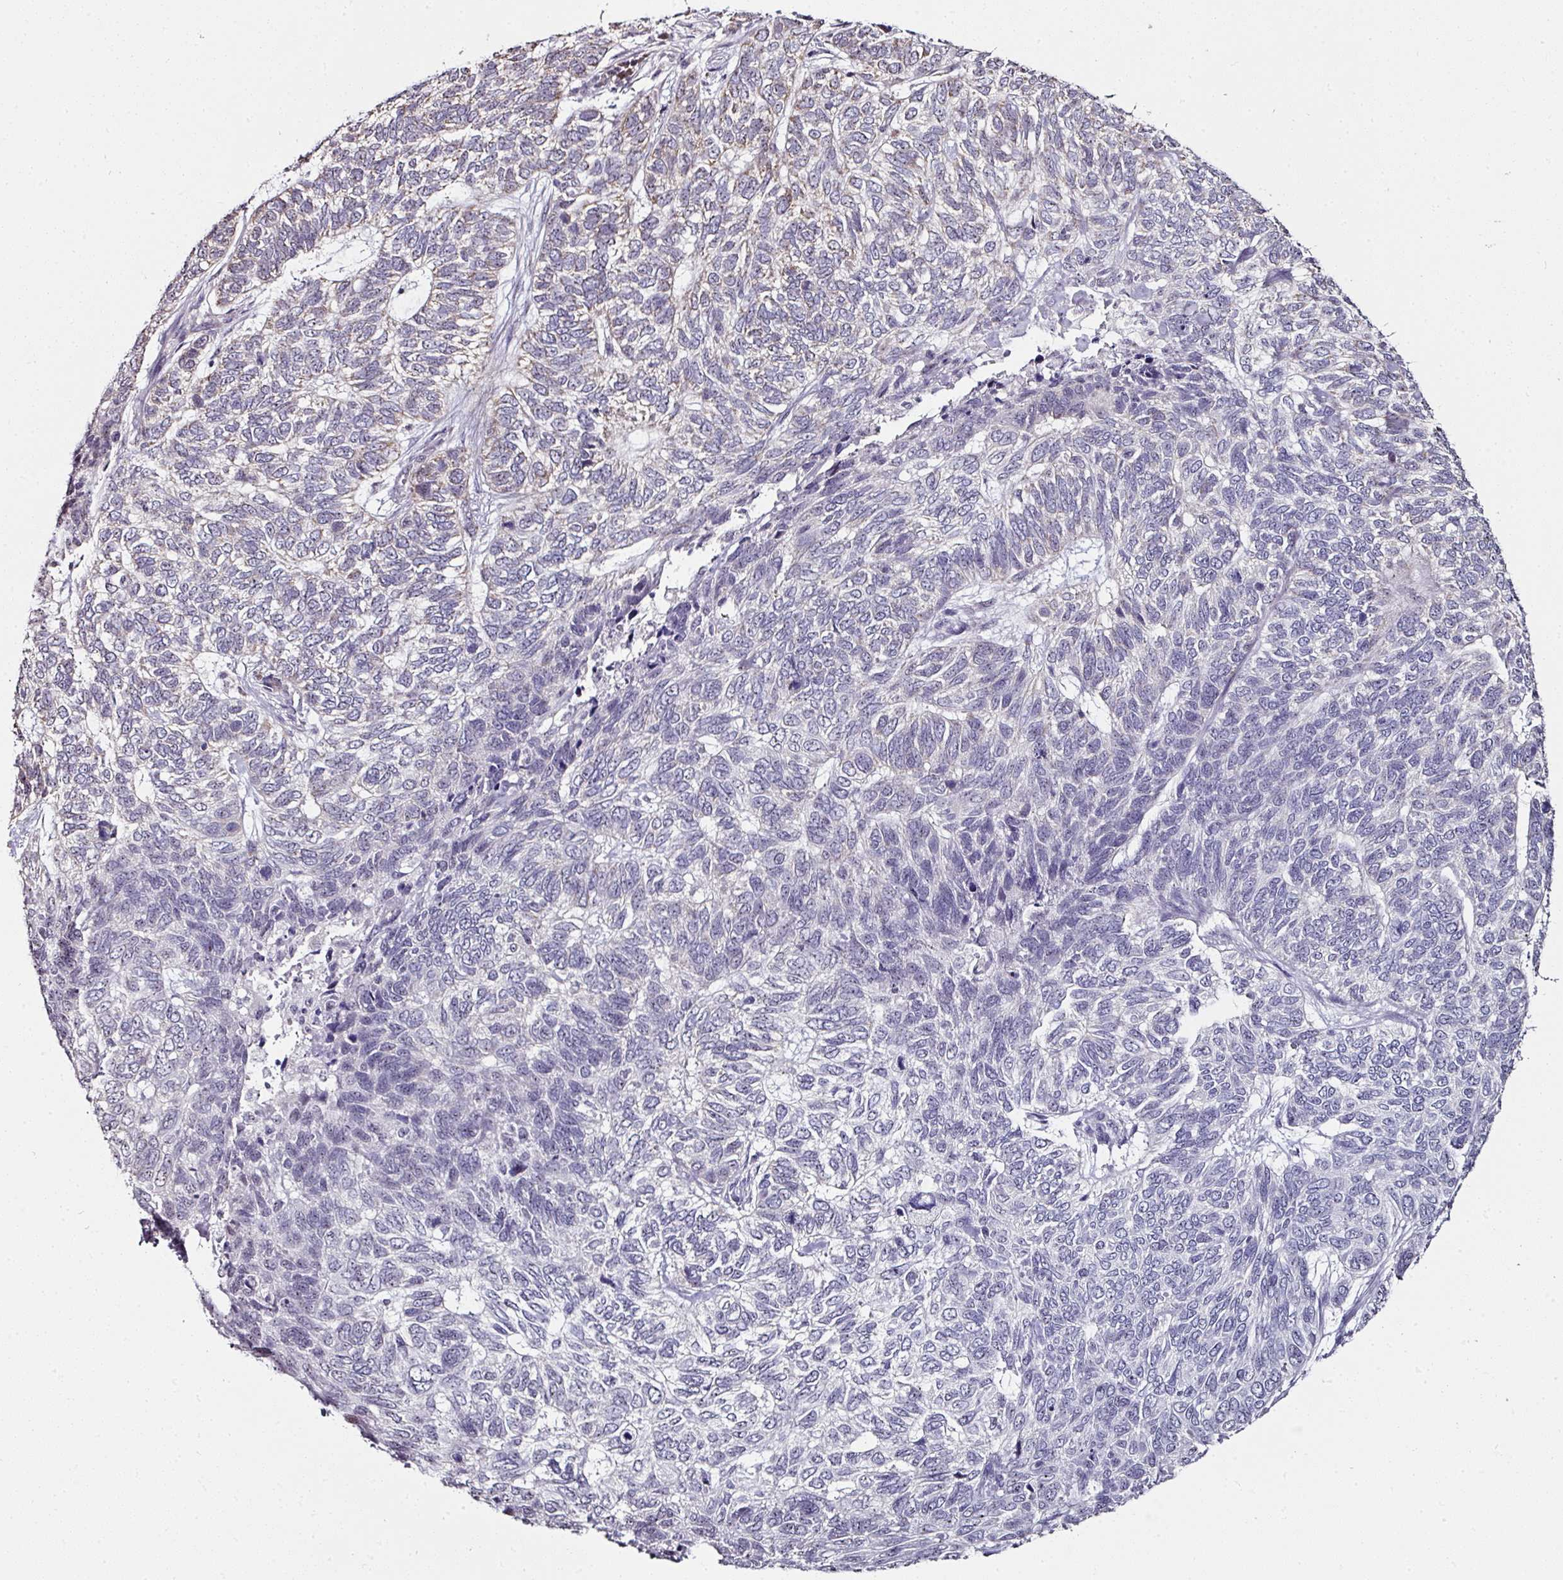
{"staining": {"intensity": "negative", "quantity": "none", "location": "none"}, "tissue": "skin cancer", "cell_type": "Tumor cells", "image_type": "cancer", "snomed": [{"axis": "morphology", "description": "Basal cell carcinoma"}, {"axis": "topography", "description": "Skin"}], "caption": "Immunohistochemistry of human basal cell carcinoma (skin) reveals no expression in tumor cells.", "gene": "NACC2", "patient": {"sex": "female", "age": 65}}